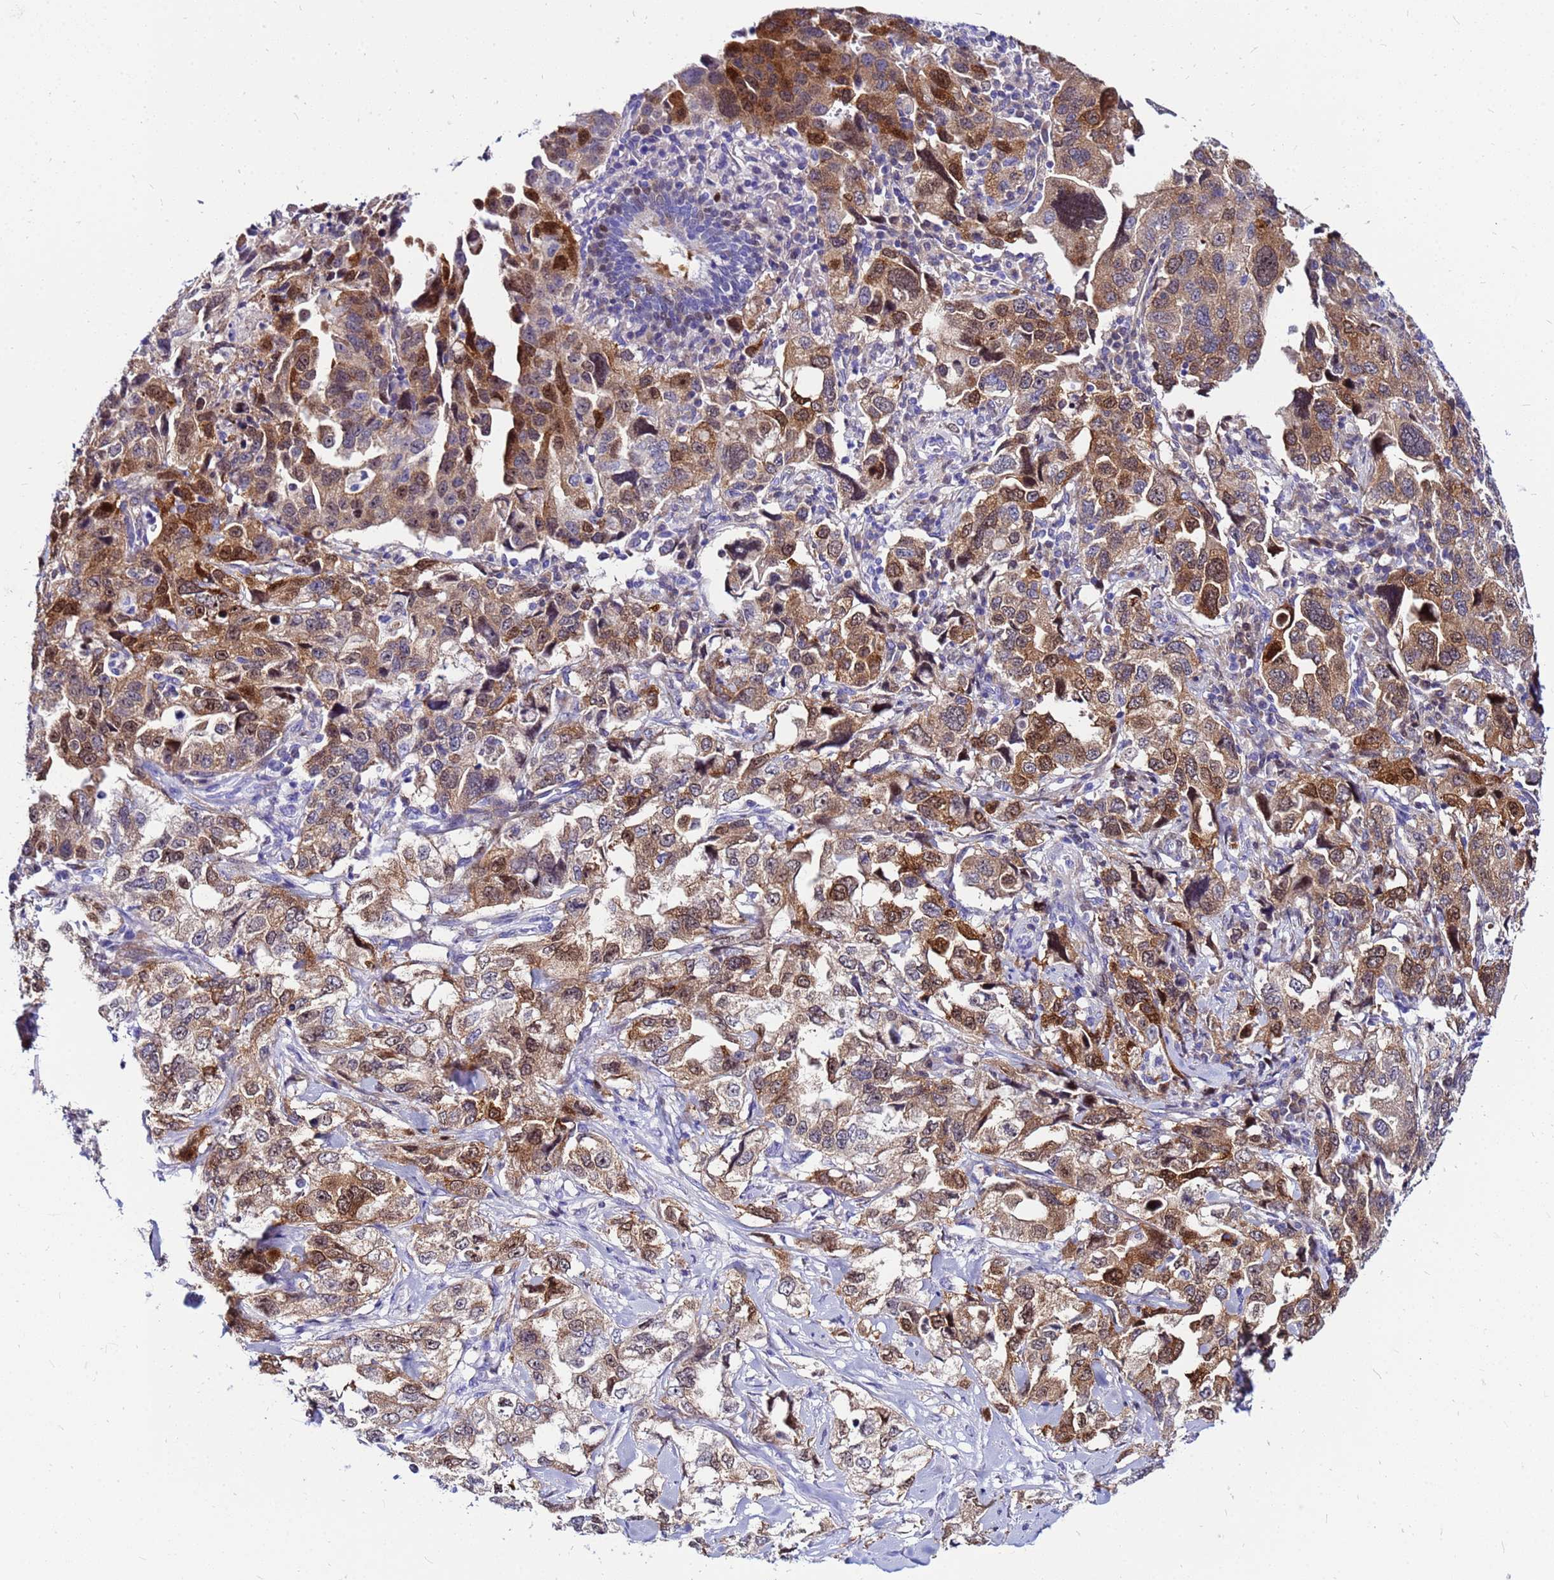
{"staining": {"intensity": "moderate", "quantity": ">75%", "location": "cytoplasmic/membranous"}, "tissue": "lung cancer", "cell_type": "Tumor cells", "image_type": "cancer", "snomed": [{"axis": "morphology", "description": "Adenocarcinoma, NOS"}, {"axis": "topography", "description": "Lung"}], "caption": "Immunohistochemical staining of human adenocarcinoma (lung) demonstrates medium levels of moderate cytoplasmic/membranous protein expression in about >75% of tumor cells. (DAB (3,3'-diaminobenzidine) IHC, brown staining for protein, blue staining for nuclei).", "gene": "PPP1R14C", "patient": {"sex": "female", "age": 51}}